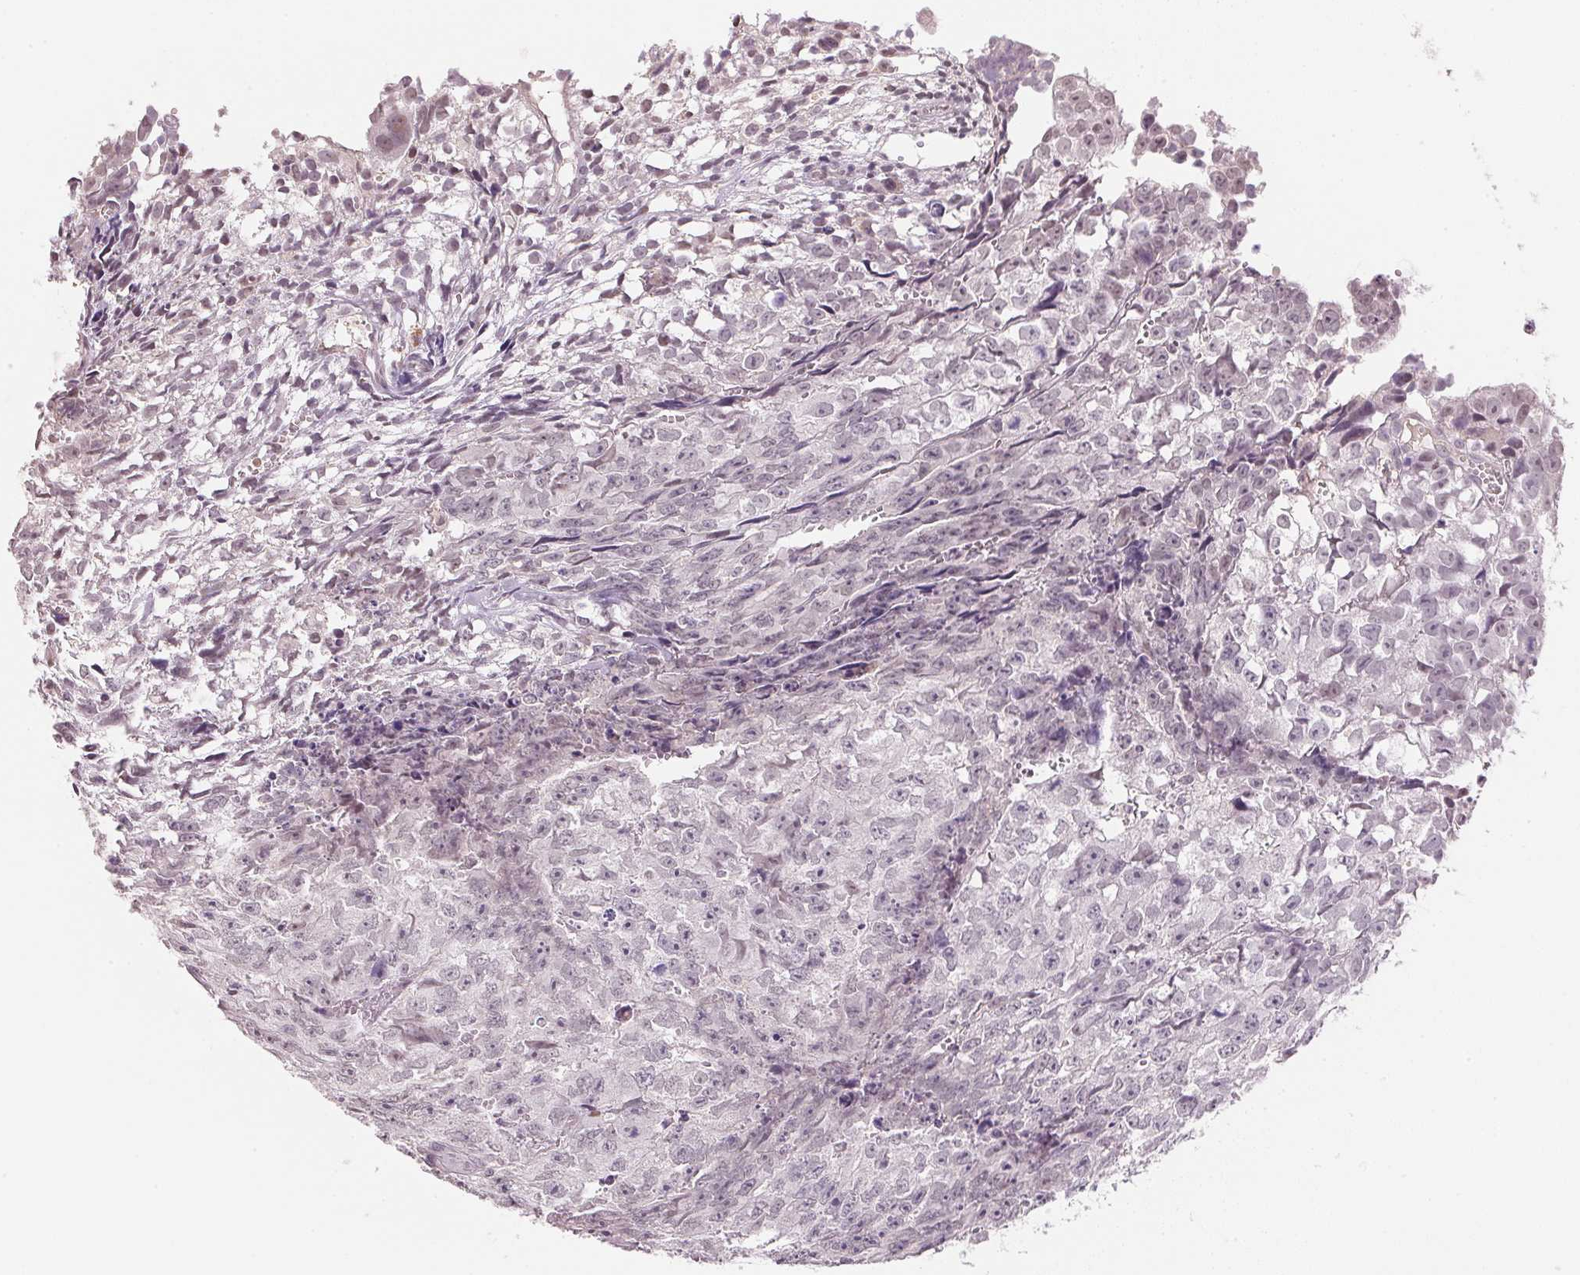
{"staining": {"intensity": "negative", "quantity": "none", "location": "none"}, "tissue": "testis cancer", "cell_type": "Tumor cells", "image_type": "cancer", "snomed": [{"axis": "morphology", "description": "Carcinoma, Embryonal, NOS"}, {"axis": "morphology", "description": "Teratoma, malignant, NOS"}, {"axis": "topography", "description": "Testis"}], "caption": "The immunohistochemistry image has no significant expression in tumor cells of testis cancer tissue.", "gene": "FNDC4", "patient": {"sex": "male", "age": 24}}